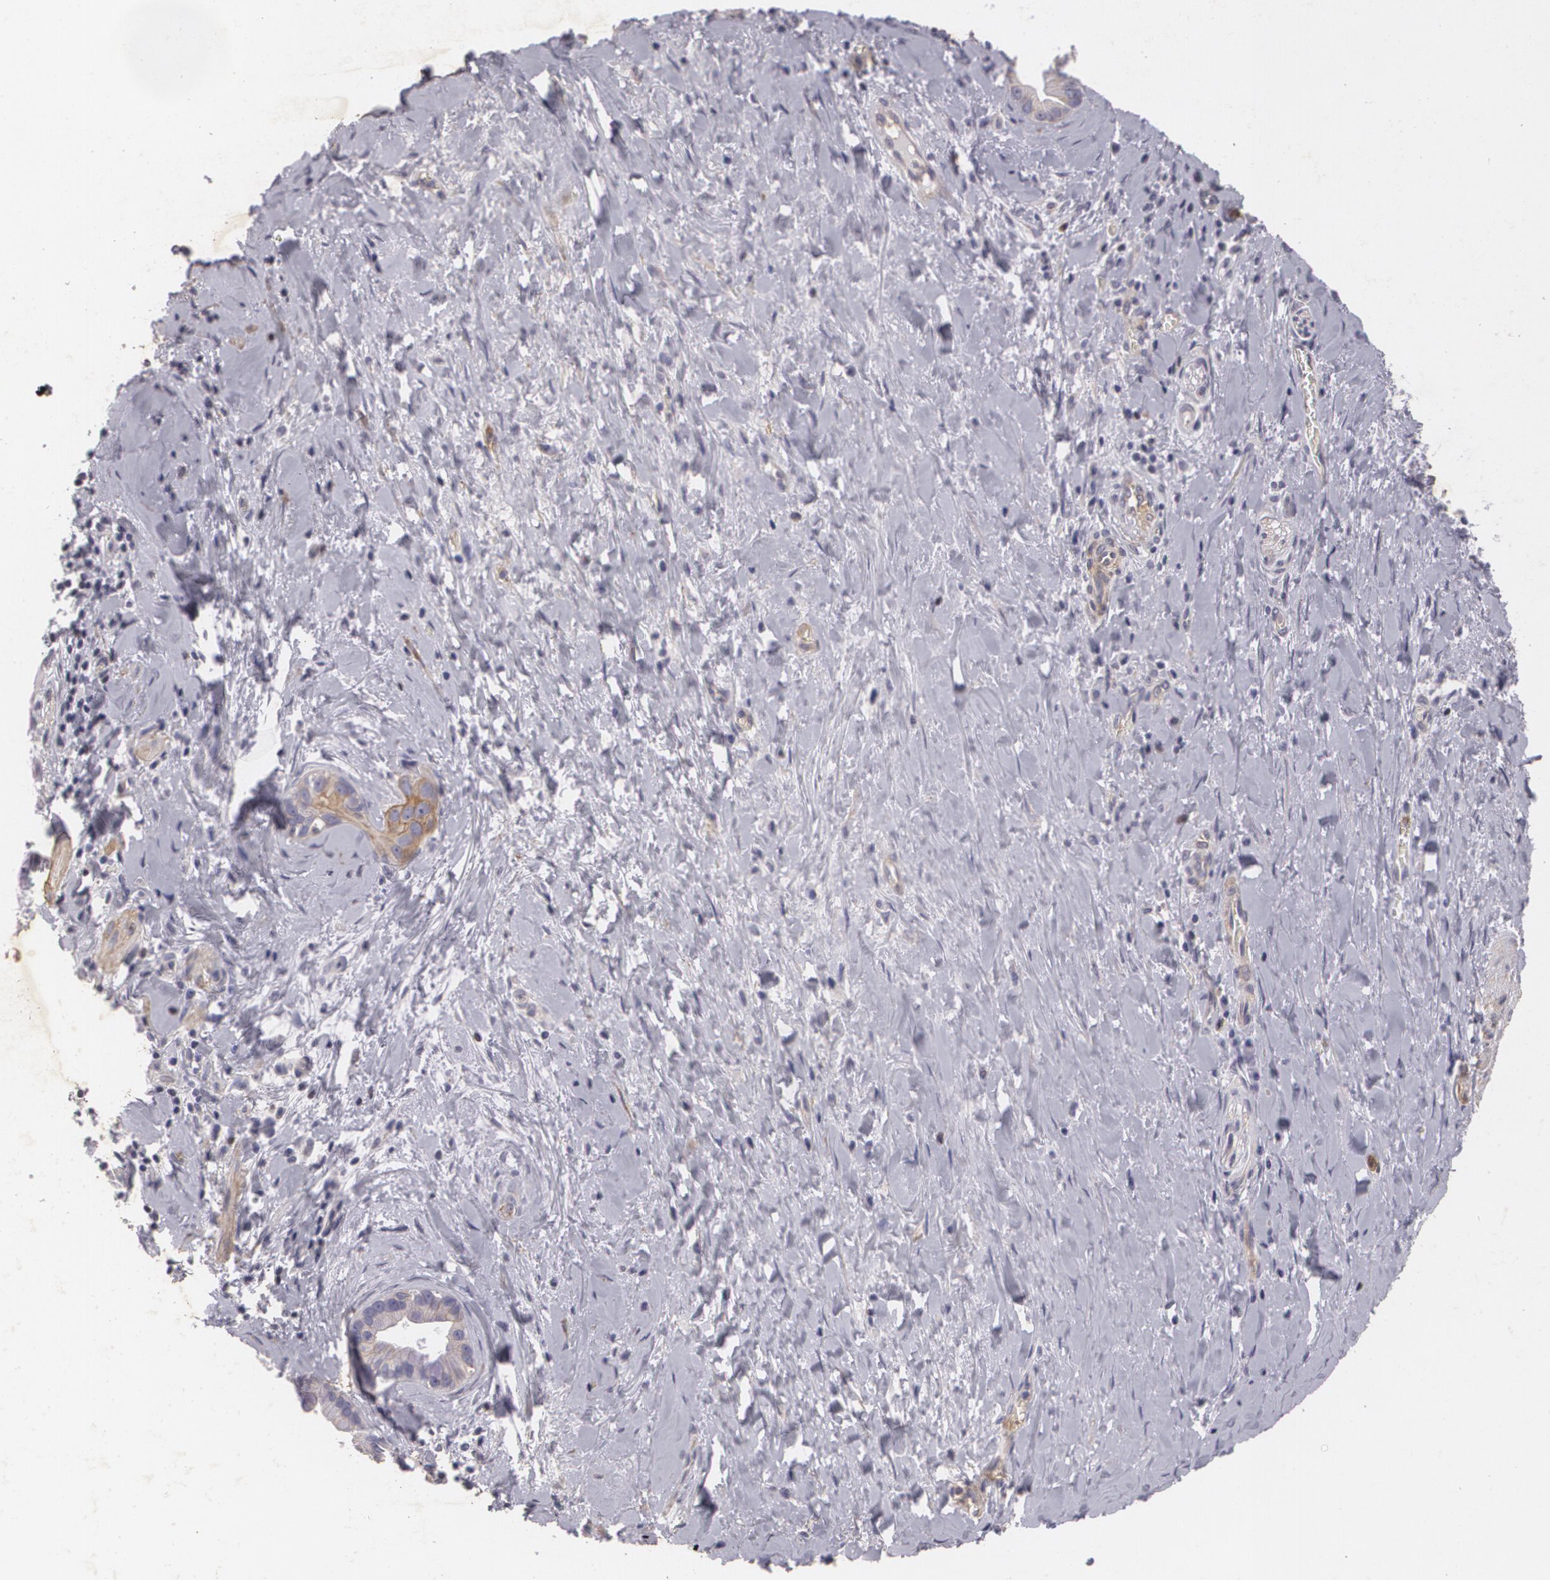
{"staining": {"intensity": "weak", "quantity": ">75%", "location": "cytoplasmic/membranous"}, "tissue": "liver cancer", "cell_type": "Tumor cells", "image_type": "cancer", "snomed": [{"axis": "morphology", "description": "Cholangiocarcinoma"}, {"axis": "topography", "description": "Liver"}], "caption": "Protein expression analysis of liver cholangiocarcinoma displays weak cytoplasmic/membranous staining in about >75% of tumor cells.", "gene": "KCNA4", "patient": {"sex": "female", "age": 65}}